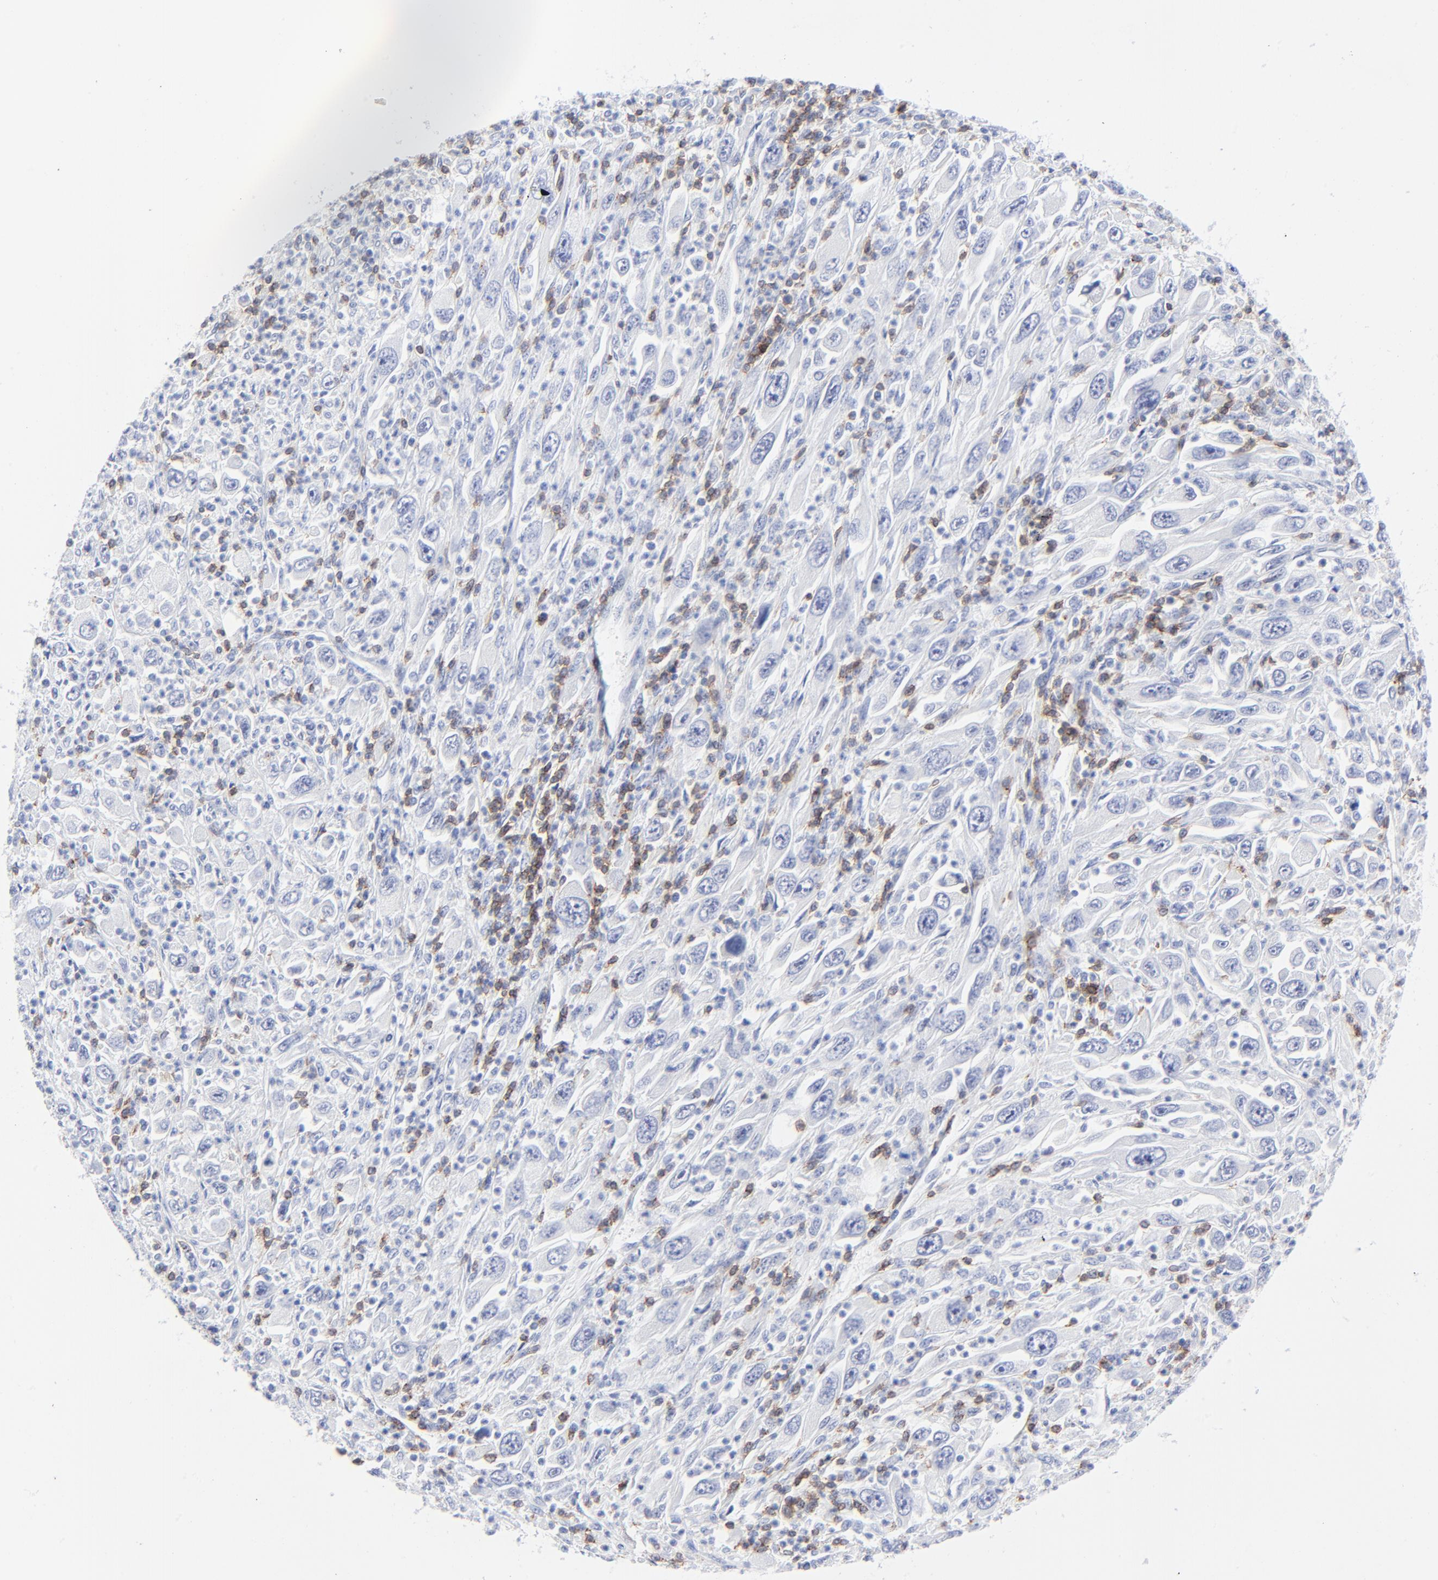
{"staining": {"intensity": "negative", "quantity": "none", "location": "none"}, "tissue": "melanoma", "cell_type": "Tumor cells", "image_type": "cancer", "snomed": [{"axis": "morphology", "description": "Malignant melanoma, Metastatic site"}, {"axis": "topography", "description": "Skin"}], "caption": "A photomicrograph of human malignant melanoma (metastatic site) is negative for staining in tumor cells.", "gene": "LCK", "patient": {"sex": "female", "age": 56}}